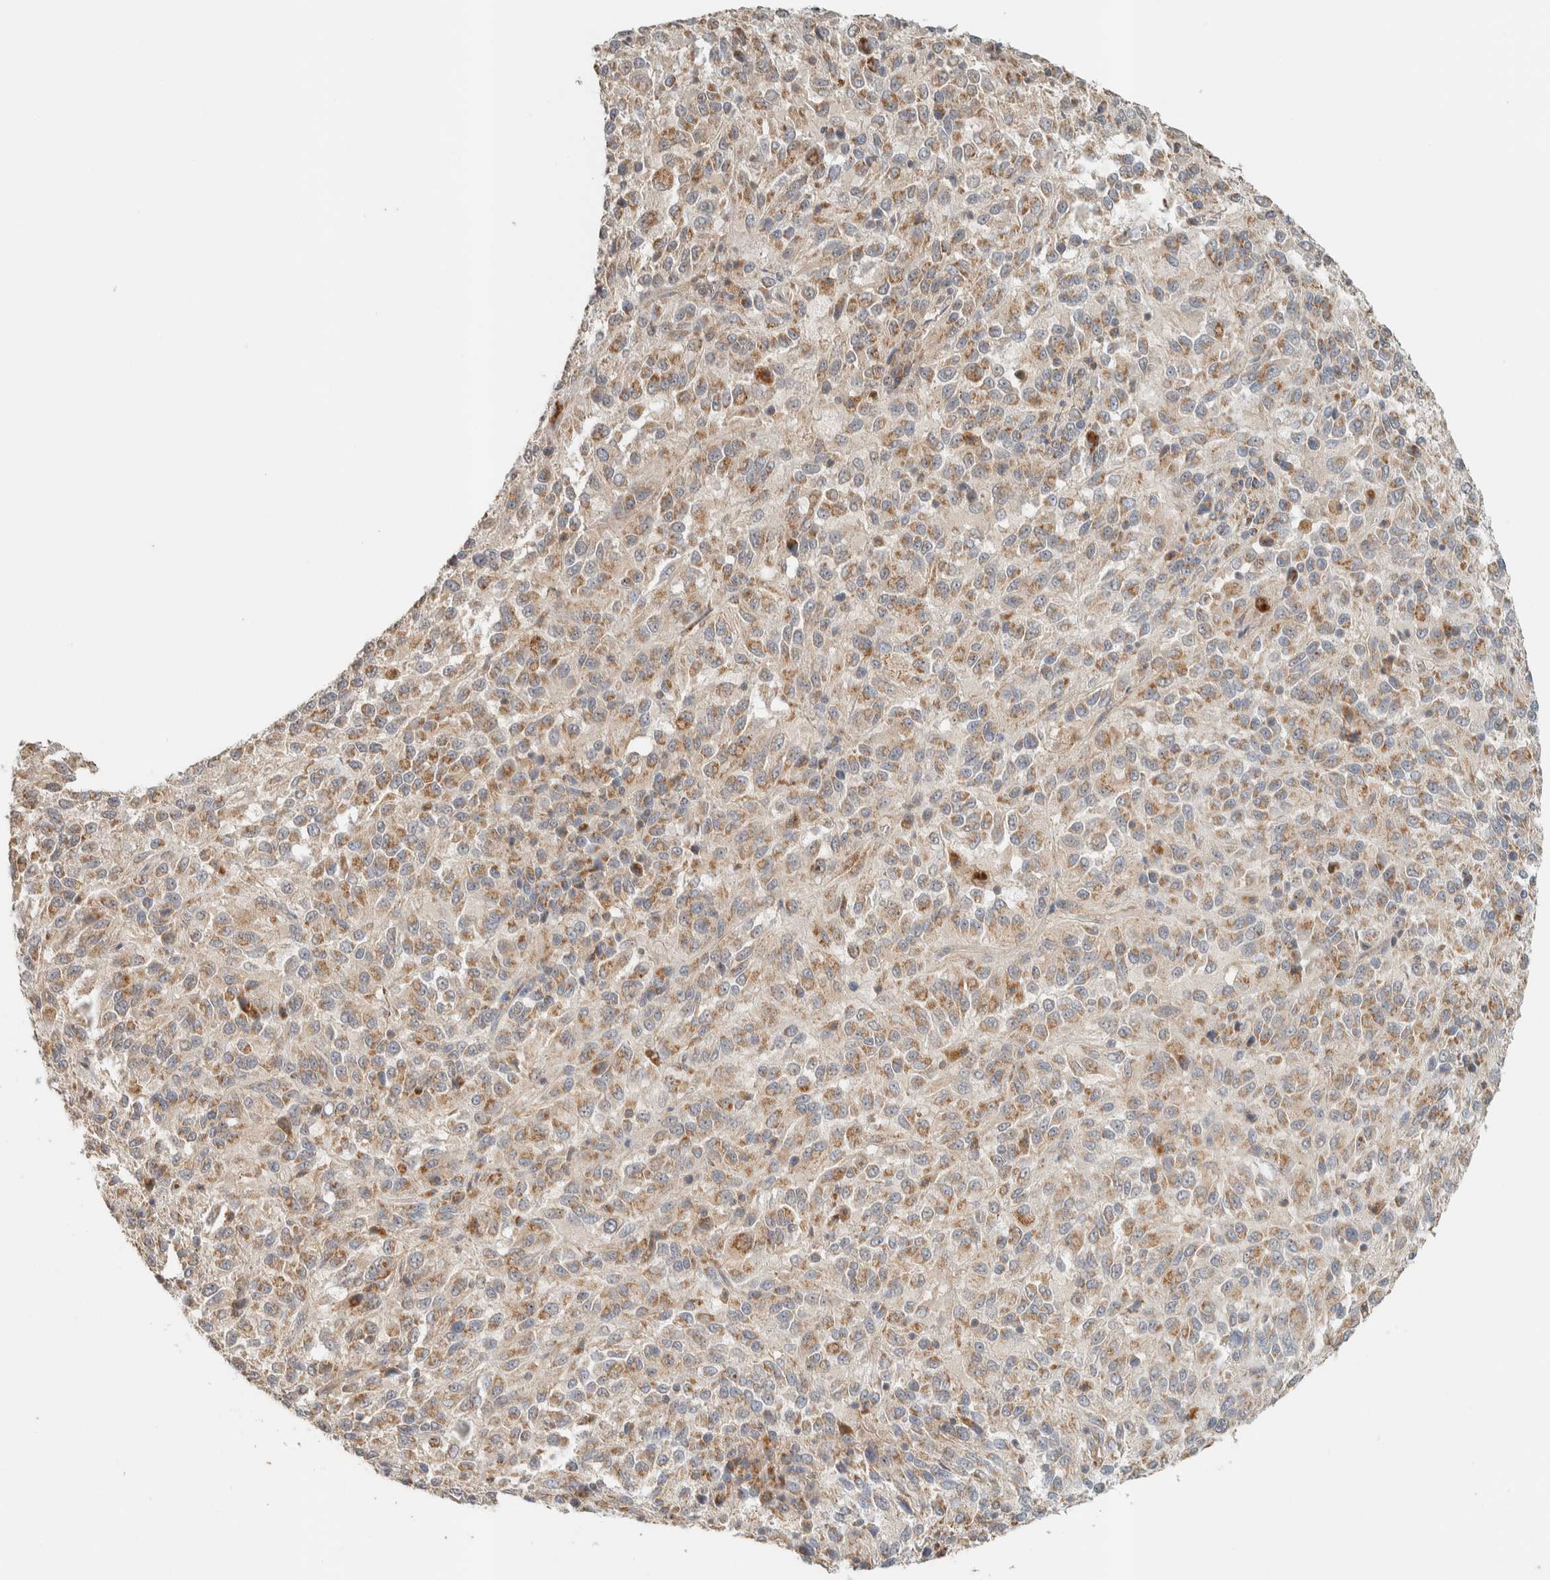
{"staining": {"intensity": "weak", "quantity": ">75%", "location": "cytoplasmic/membranous"}, "tissue": "melanoma", "cell_type": "Tumor cells", "image_type": "cancer", "snomed": [{"axis": "morphology", "description": "Malignant melanoma, Metastatic site"}, {"axis": "topography", "description": "Lung"}], "caption": "Immunohistochemistry micrograph of human malignant melanoma (metastatic site) stained for a protein (brown), which shows low levels of weak cytoplasmic/membranous staining in about >75% of tumor cells.", "gene": "PDE7B", "patient": {"sex": "male", "age": 64}}